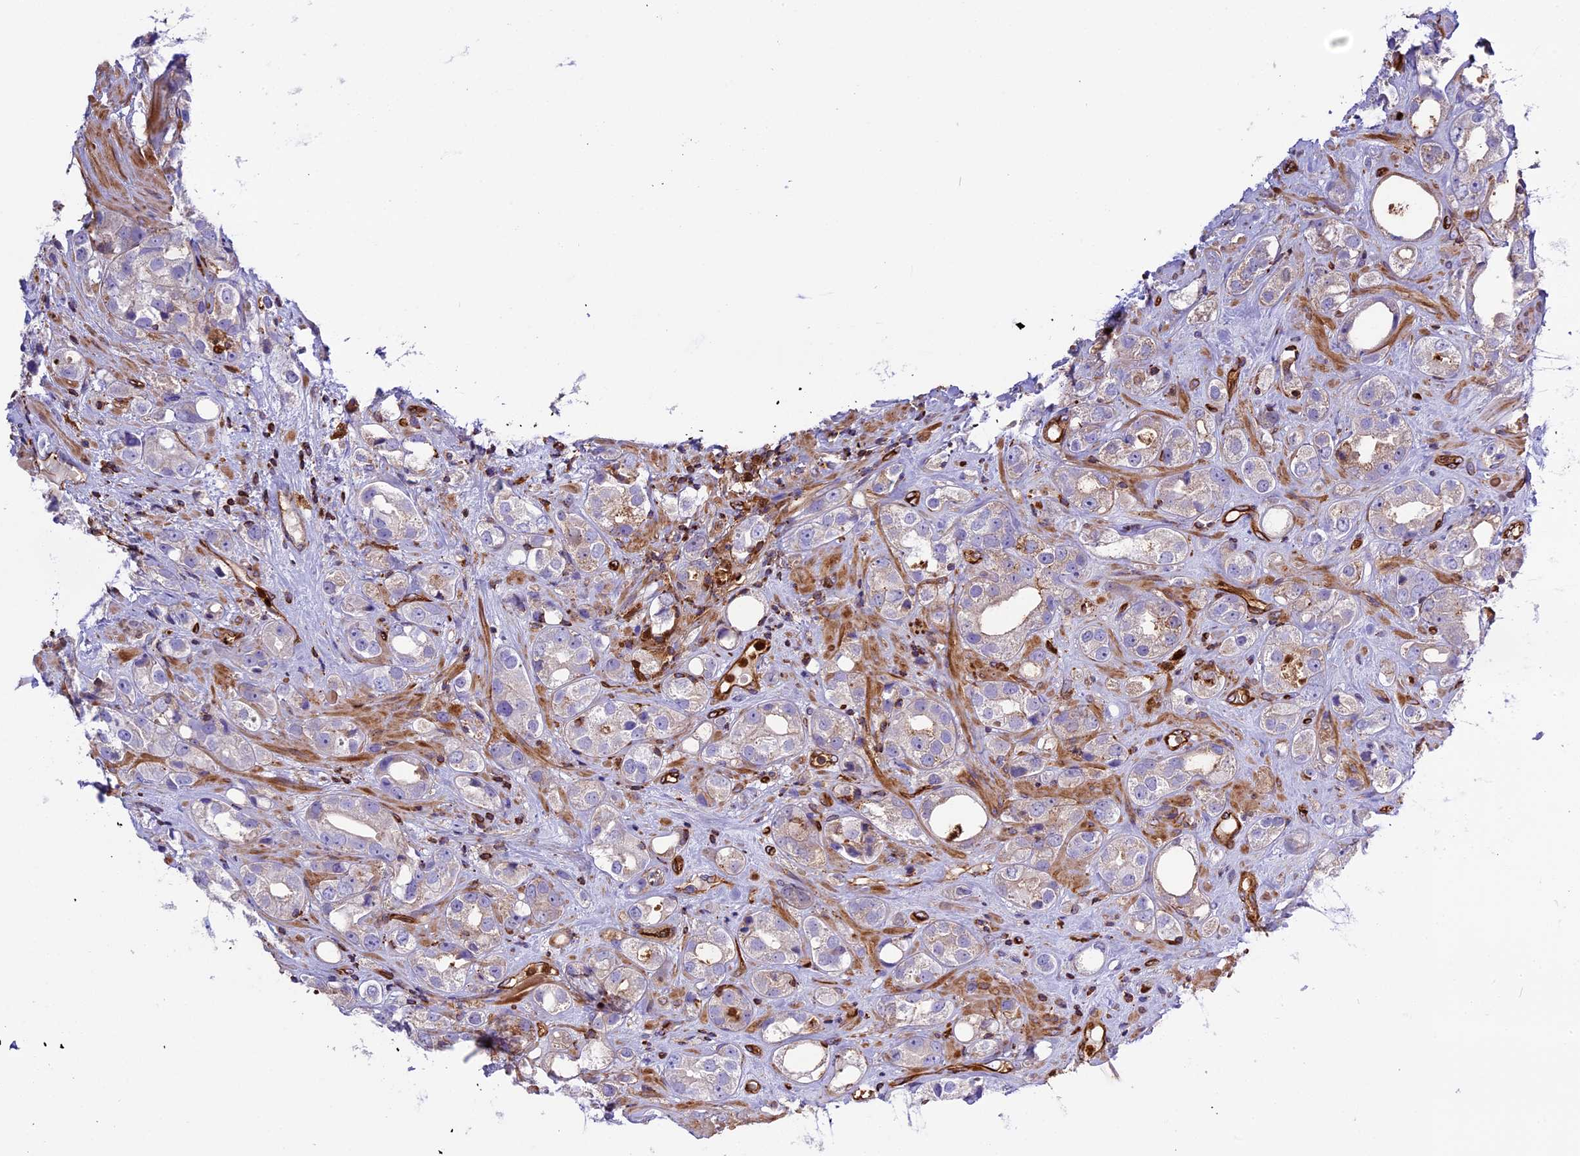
{"staining": {"intensity": "weak", "quantity": "<25%", "location": "cytoplasmic/membranous"}, "tissue": "prostate cancer", "cell_type": "Tumor cells", "image_type": "cancer", "snomed": [{"axis": "morphology", "description": "Adenocarcinoma, NOS"}, {"axis": "topography", "description": "Prostate"}], "caption": "Protein analysis of adenocarcinoma (prostate) displays no significant expression in tumor cells.", "gene": "CD99L2", "patient": {"sex": "male", "age": 79}}